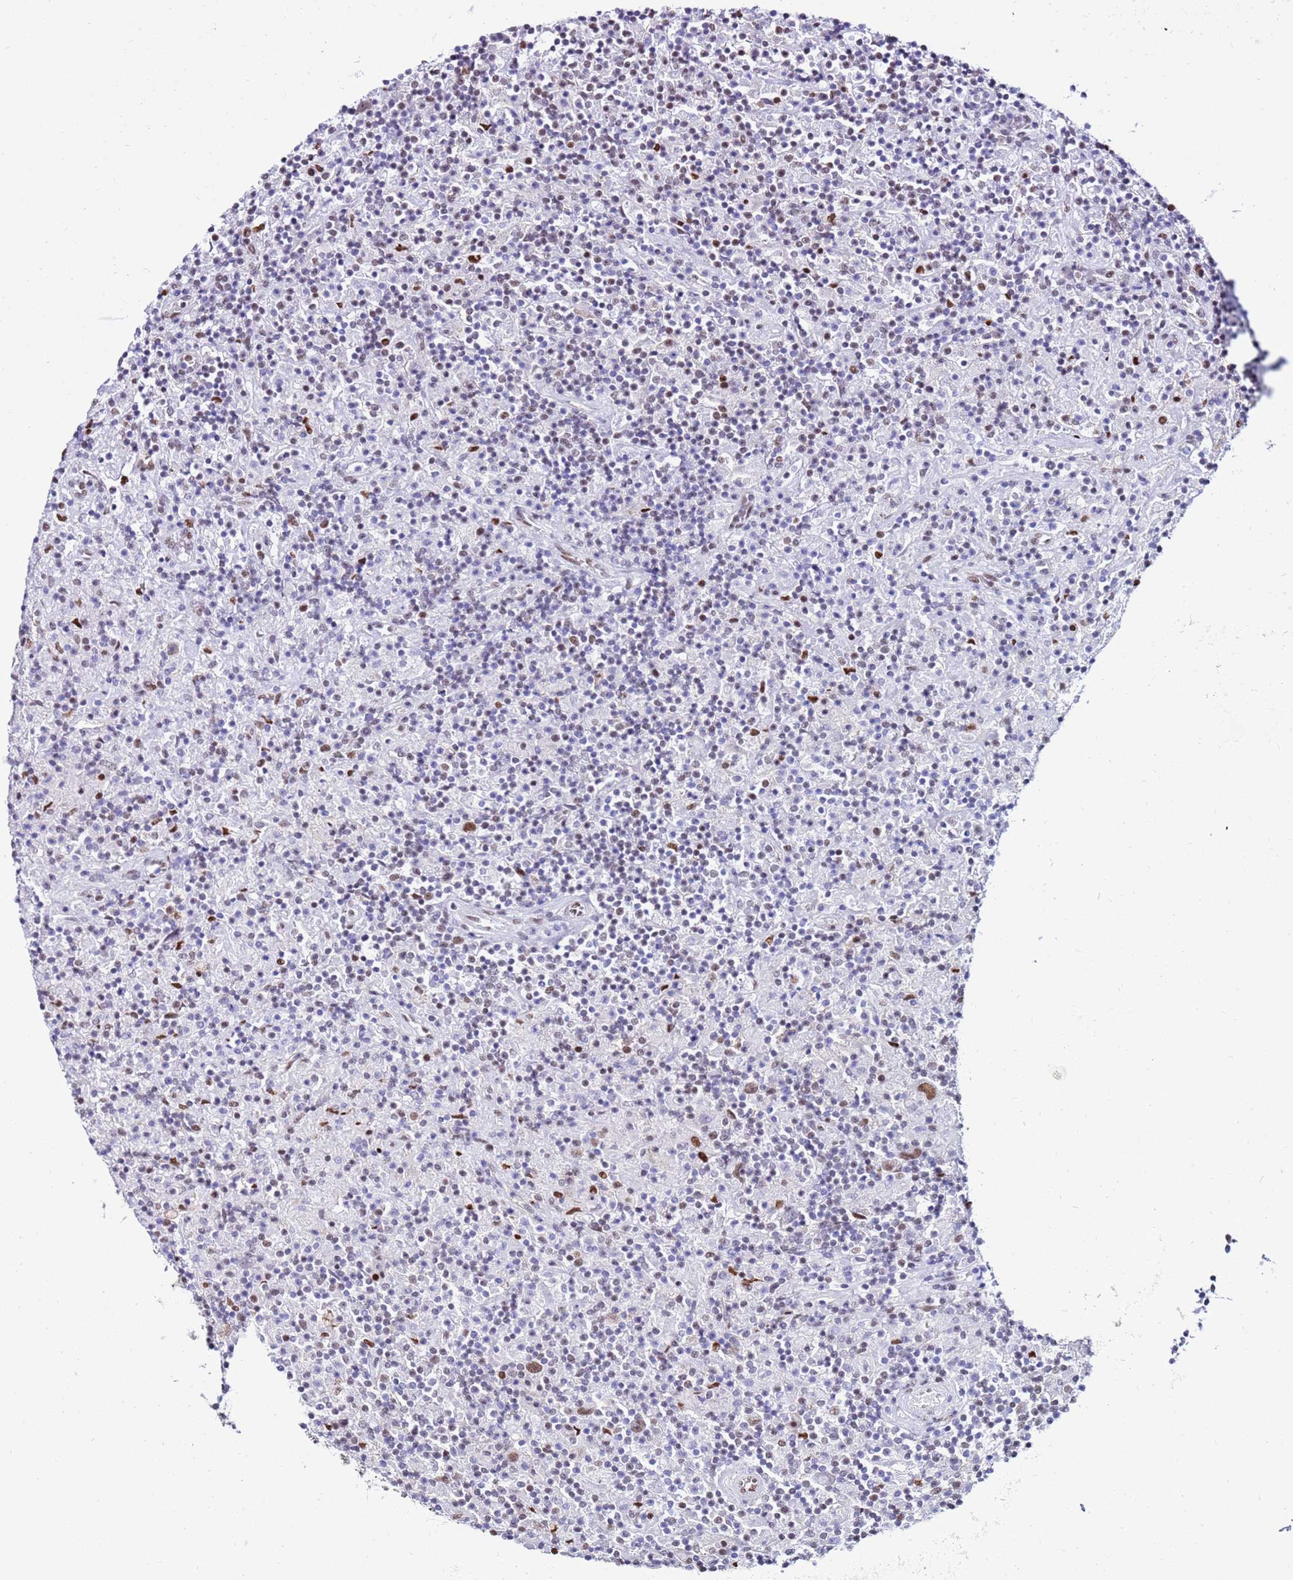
{"staining": {"intensity": "moderate", "quantity": ">75%", "location": "nuclear"}, "tissue": "lymphoma", "cell_type": "Tumor cells", "image_type": "cancer", "snomed": [{"axis": "morphology", "description": "Hodgkin's disease, NOS"}, {"axis": "topography", "description": "Lymph node"}], "caption": "High-magnification brightfield microscopy of Hodgkin's disease stained with DAB (brown) and counterstained with hematoxylin (blue). tumor cells exhibit moderate nuclear positivity is appreciated in about>75% of cells. (brown staining indicates protein expression, while blue staining denotes nuclei).", "gene": "KPNA4", "patient": {"sex": "male", "age": 70}}